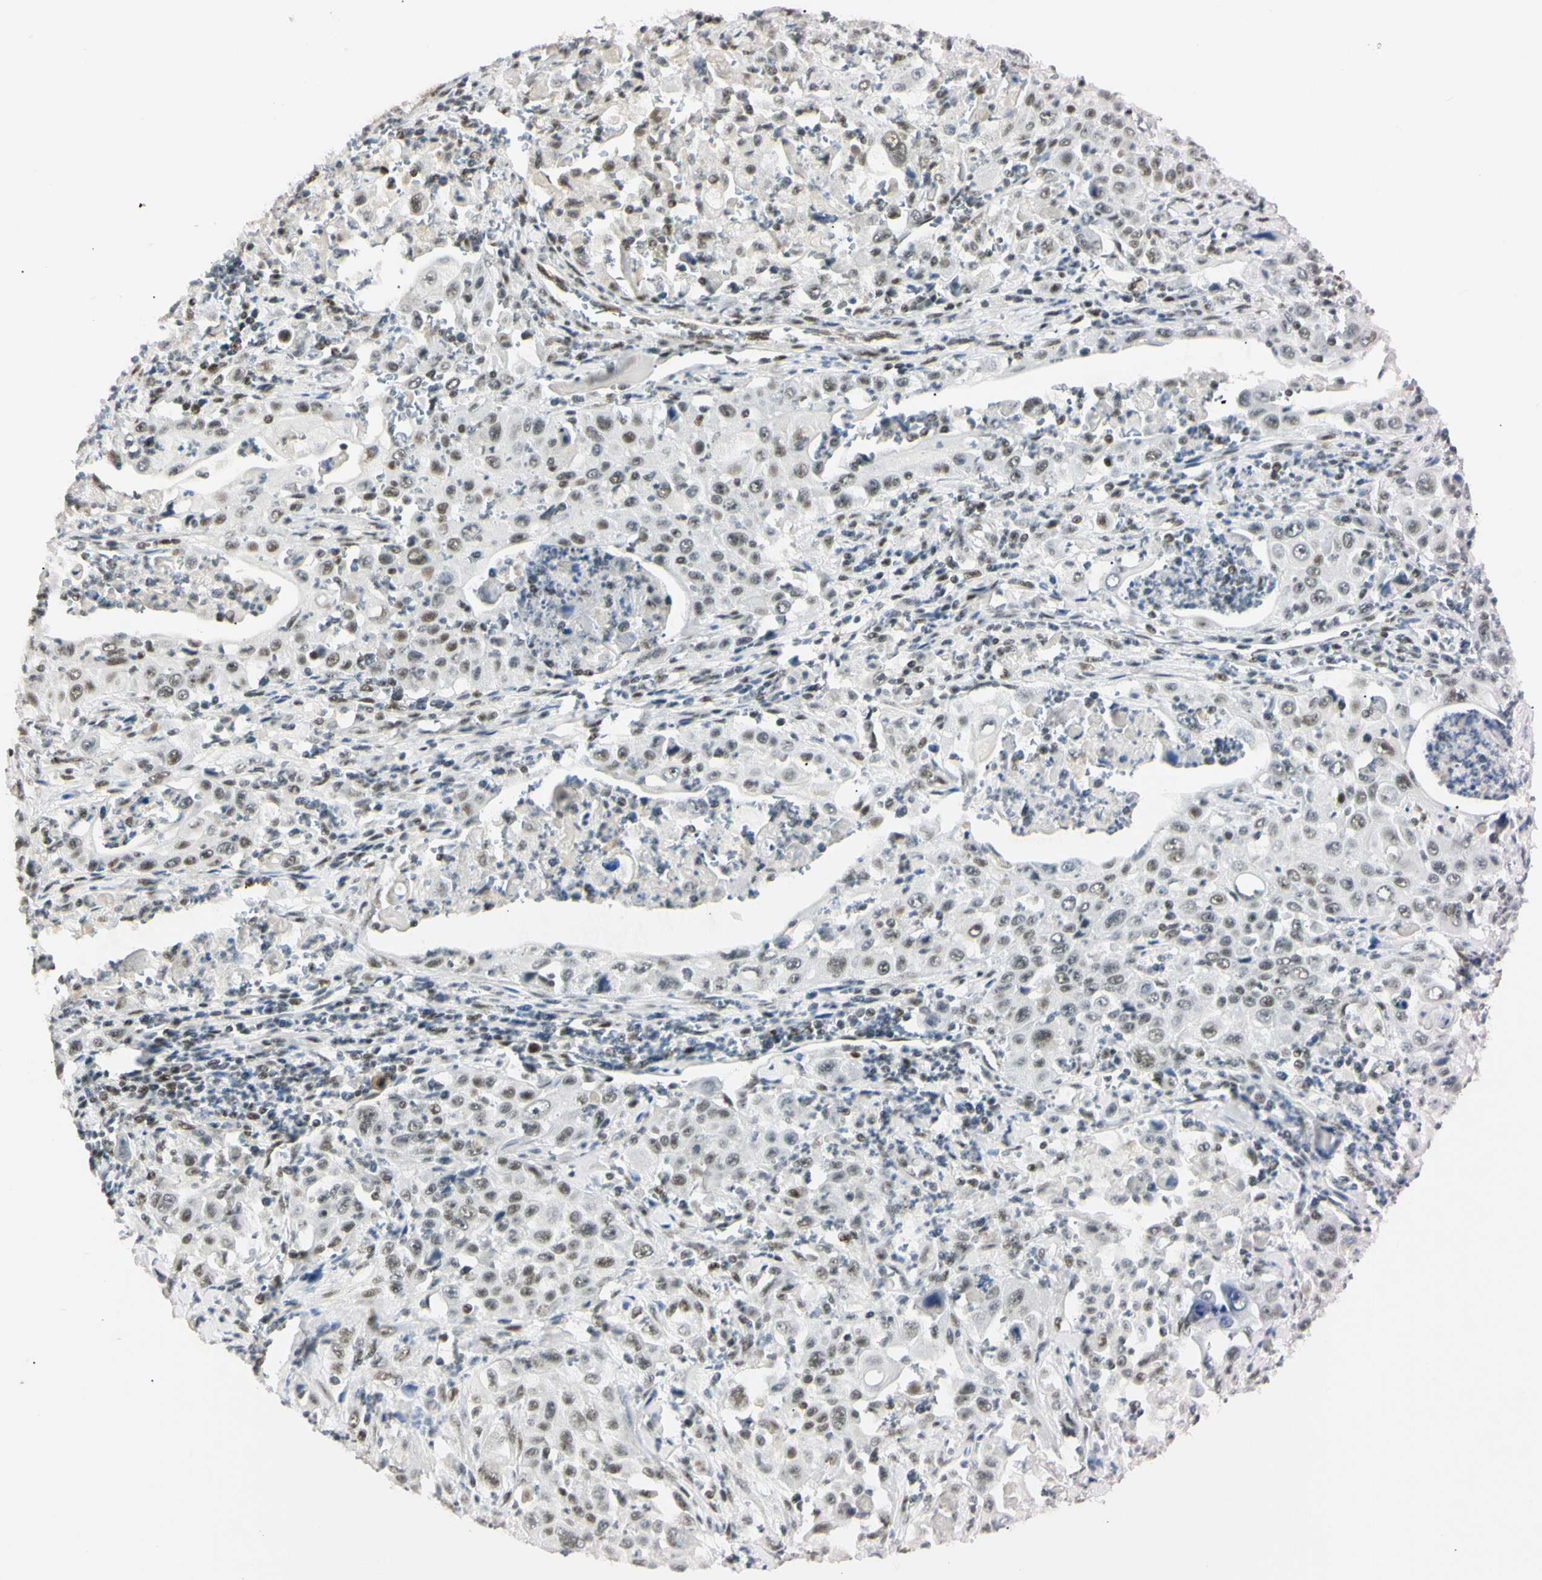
{"staining": {"intensity": "moderate", "quantity": "25%-75%", "location": "nuclear"}, "tissue": "pancreatic cancer", "cell_type": "Tumor cells", "image_type": "cancer", "snomed": [{"axis": "morphology", "description": "Adenocarcinoma, NOS"}, {"axis": "topography", "description": "Pancreas"}], "caption": "Human pancreatic cancer (adenocarcinoma) stained for a protein (brown) exhibits moderate nuclear positive expression in about 25%-75% of tumor cells.", "gene": "ZNF134", "patient": {"sex": "male", "age": 70}}